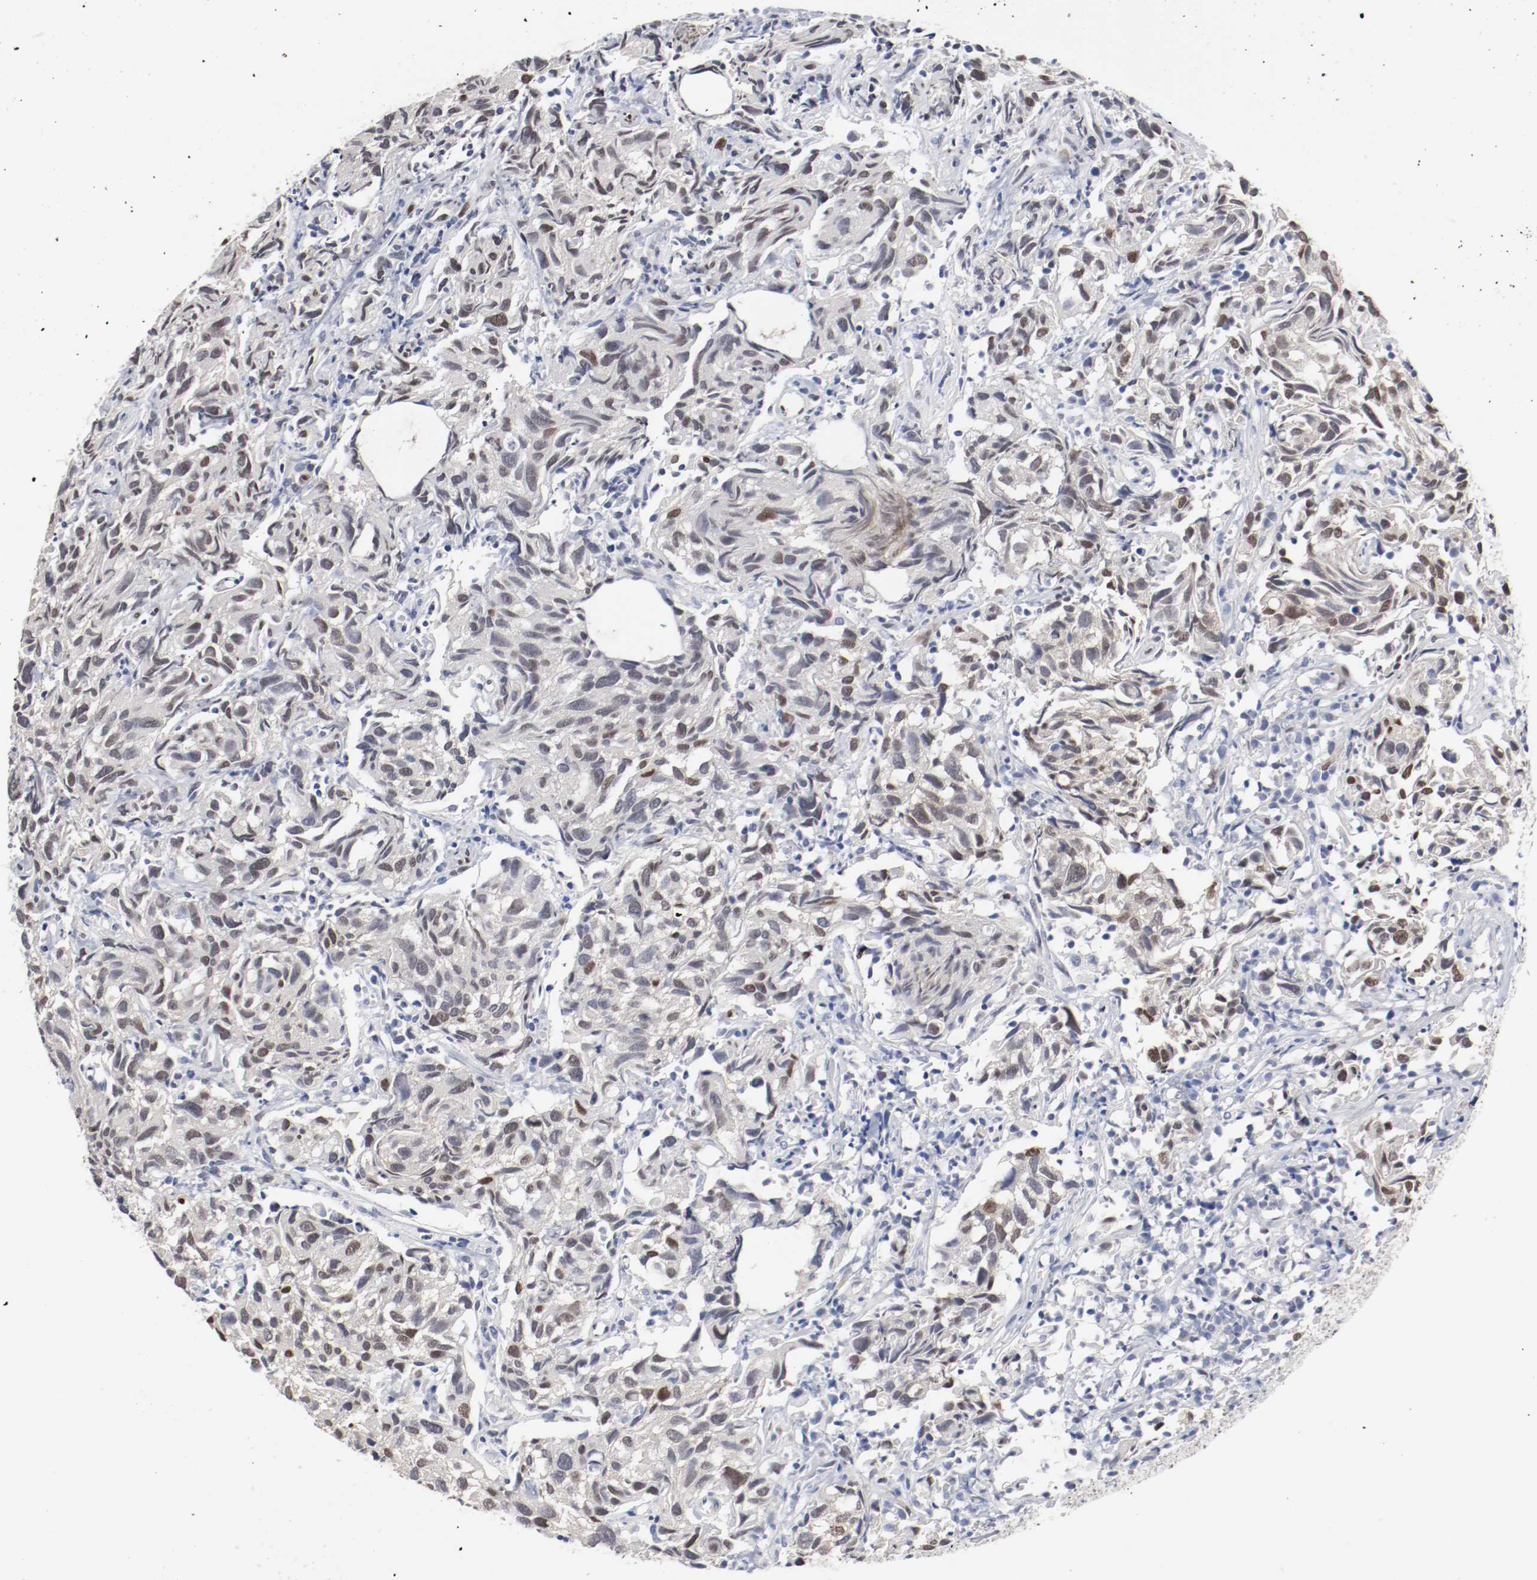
{"staining": {"intensity": "moderate", "quantity": "25%-75%", "location": "nuclear"}, "tissue": "urothelial cancer", "cell_type": "Tumor cells", "image_type": "cancer", "snomed": [{"axis": "morphology", "description": "Urothelial carcinoma, High grade"}, {"axis": "topography", "description": "Urinary bladder"}], "caption": "Immunohistochemistry (IHC) histopathology image of urothelial cancer stained for a protein (brown), which shows medium levels of moderate nuclear expression in approximately 25%-75% of tumor cells.", "gene": "FOSL2", "patient": {"sex": "female", "age": 75}}